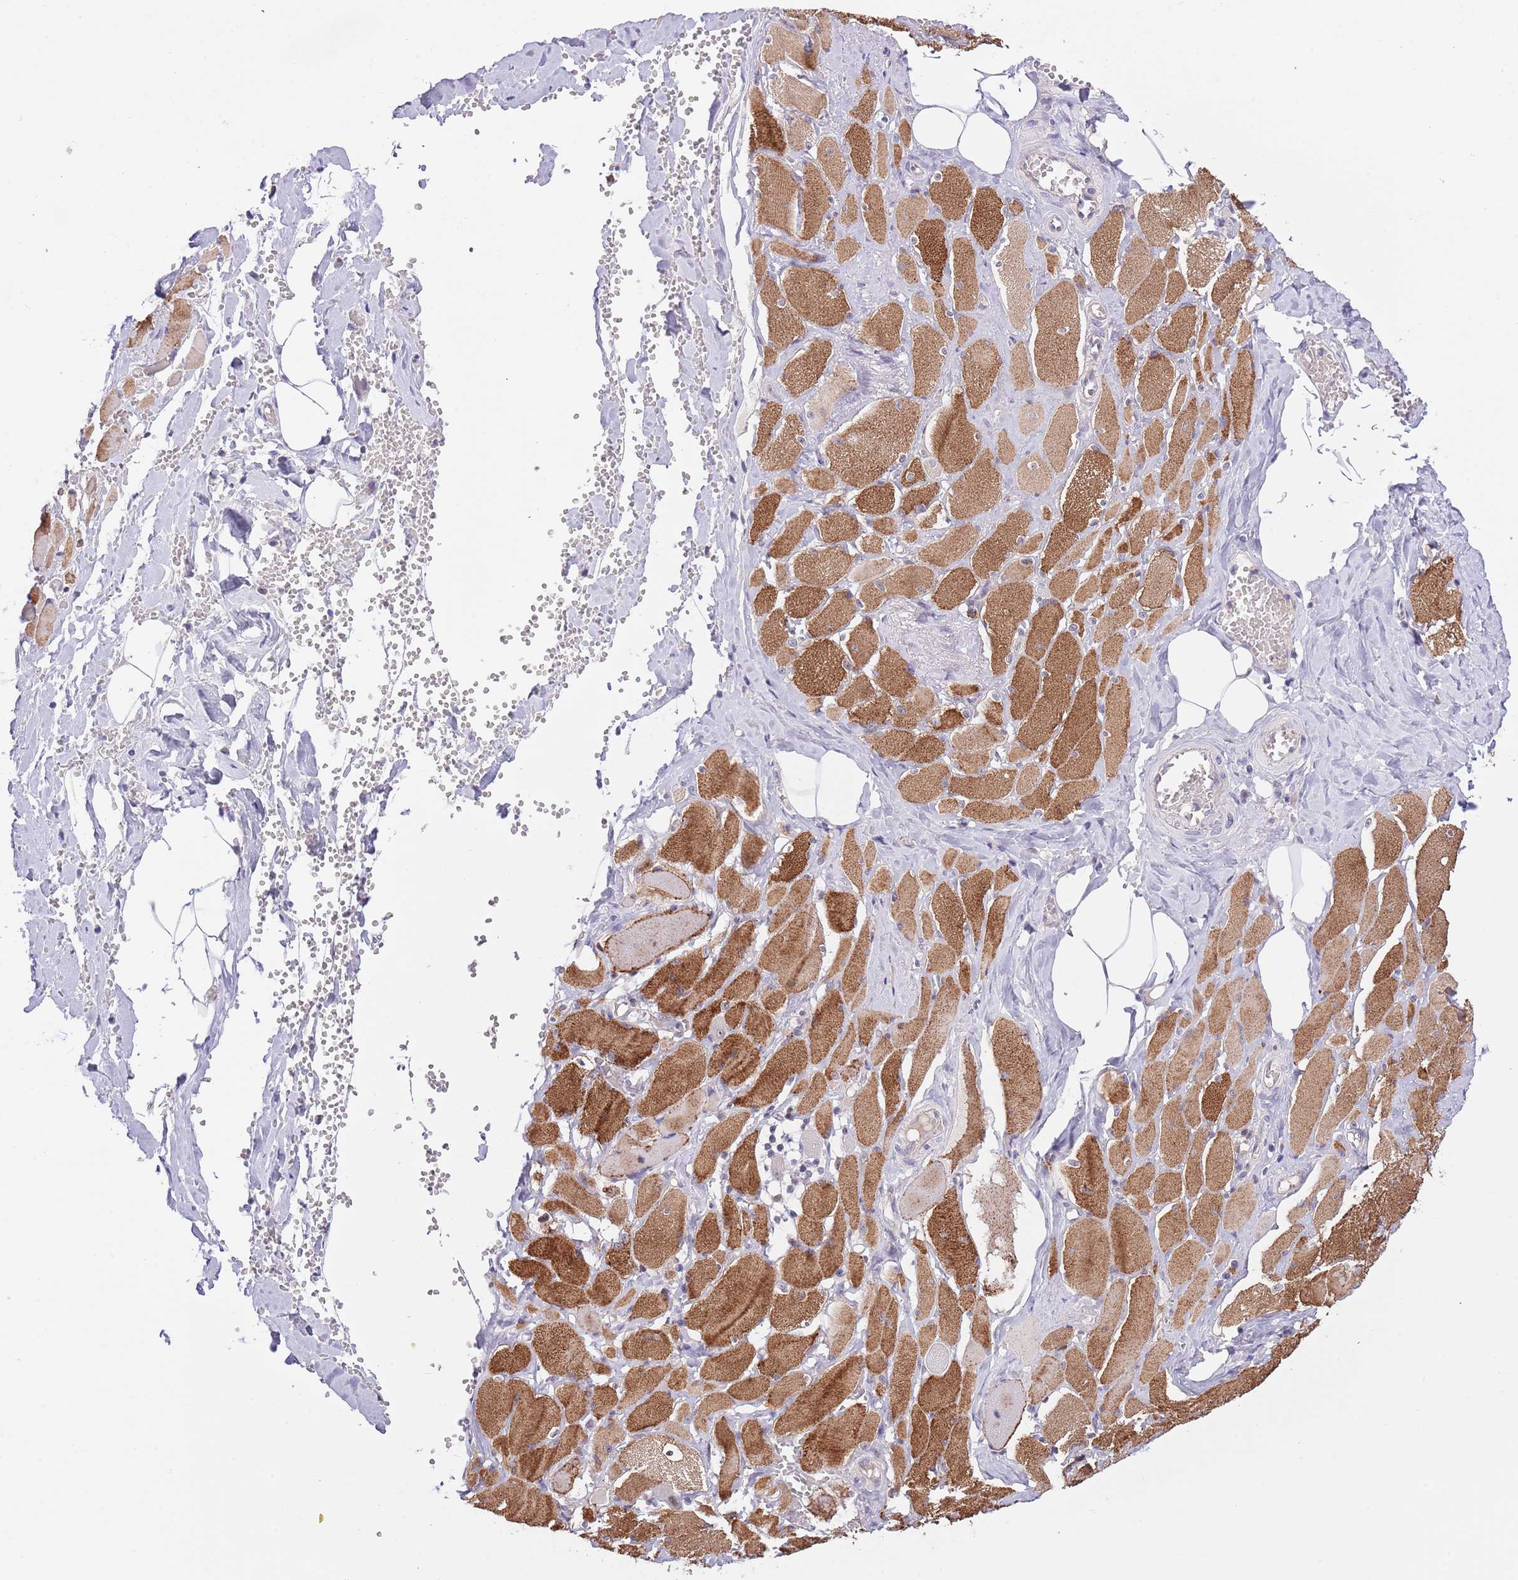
{"staining": {"intensity": "strong", "quantity": ">75%", "location": "cytoplasmic/membranous"}, "tissue": "skeletal muscle", "cell_type": "Myocytes", "image_type": "normal", "snomed": [{"axis": "morphology", "description": "Normal tissue, NOS"}, {"axis": "morphology", "description": "Basal cell carcinoma"}, {"axis": "topography", "description": "Skeletal muscle"}], "caption": "The image reveals staining of unremarkable skeletal muscle, revealing strong cytoplasmic/membranous protein expression (brown color) within myocytes. (DAB = brown stain, brightfield microscopy at high magnification).", "gene": "AP1S2", "patient": {"sex": "female", "age": 64}}